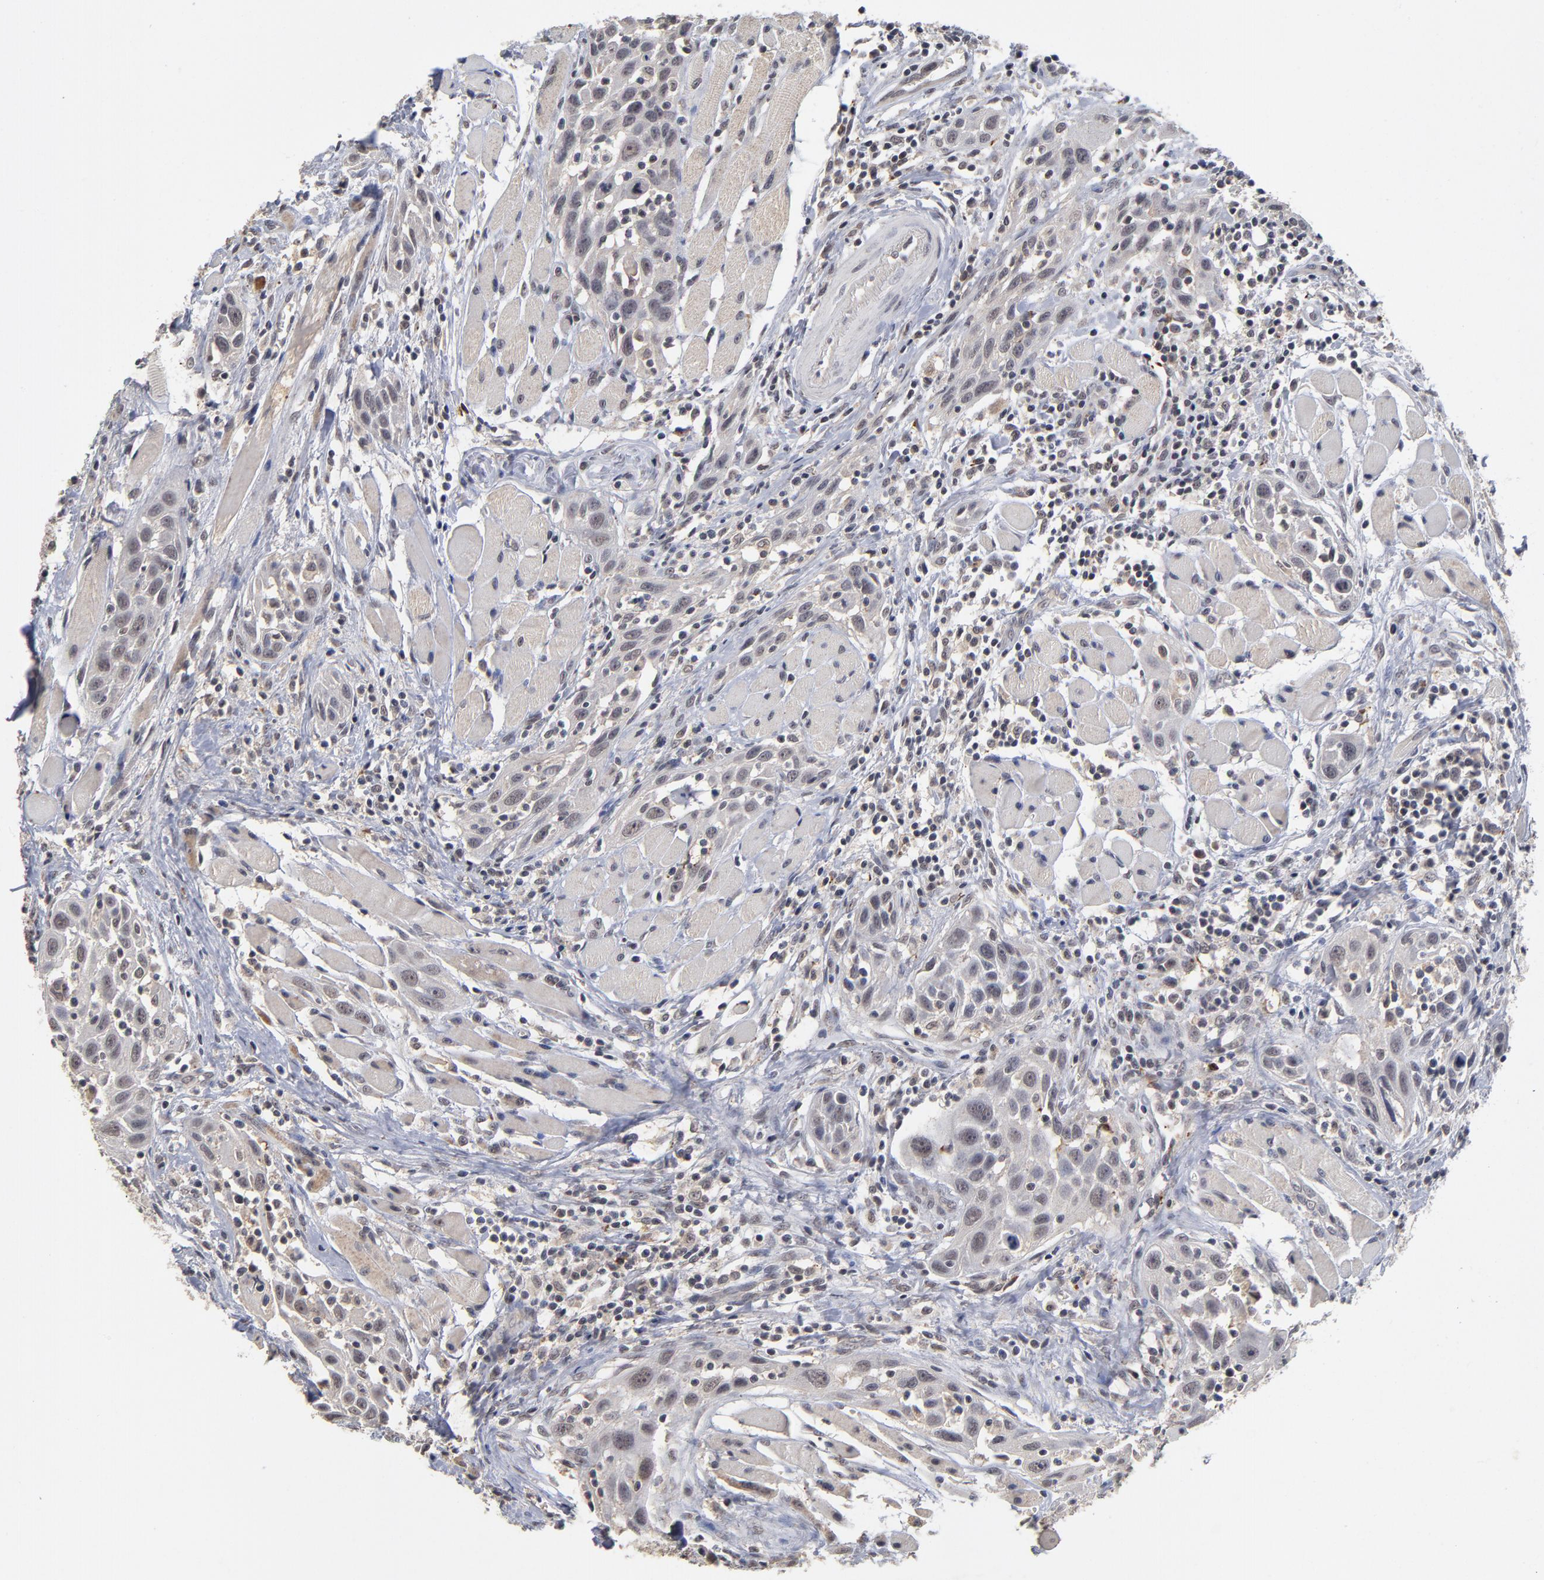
{"staining": {"intensity": "weak", "quantity": ">75%", "location": "cytoplasmic/membranous,nuclear"}, "tissue": "head and neck cancer", "cell_type": "Tumor cells", "image_type": "cancer", "snomed": [{"axis": "morphology", "description": "Squamous cell carcinoma, NOS"}, {"axis": "topography", "description": "Oral tissue"}, {"axis": "topography", "description": "Head-Neck"}], "caption": "A micrograph showing weak cytoplasmic/membranous and nuclear staining in about >75% of tumor cells in head and neck cancer (squamous cell carcinoma), as visualized by brown immunohistochemical staining.", "gene": "WSB1", "patient": {"sex": "female", "age": 50}}